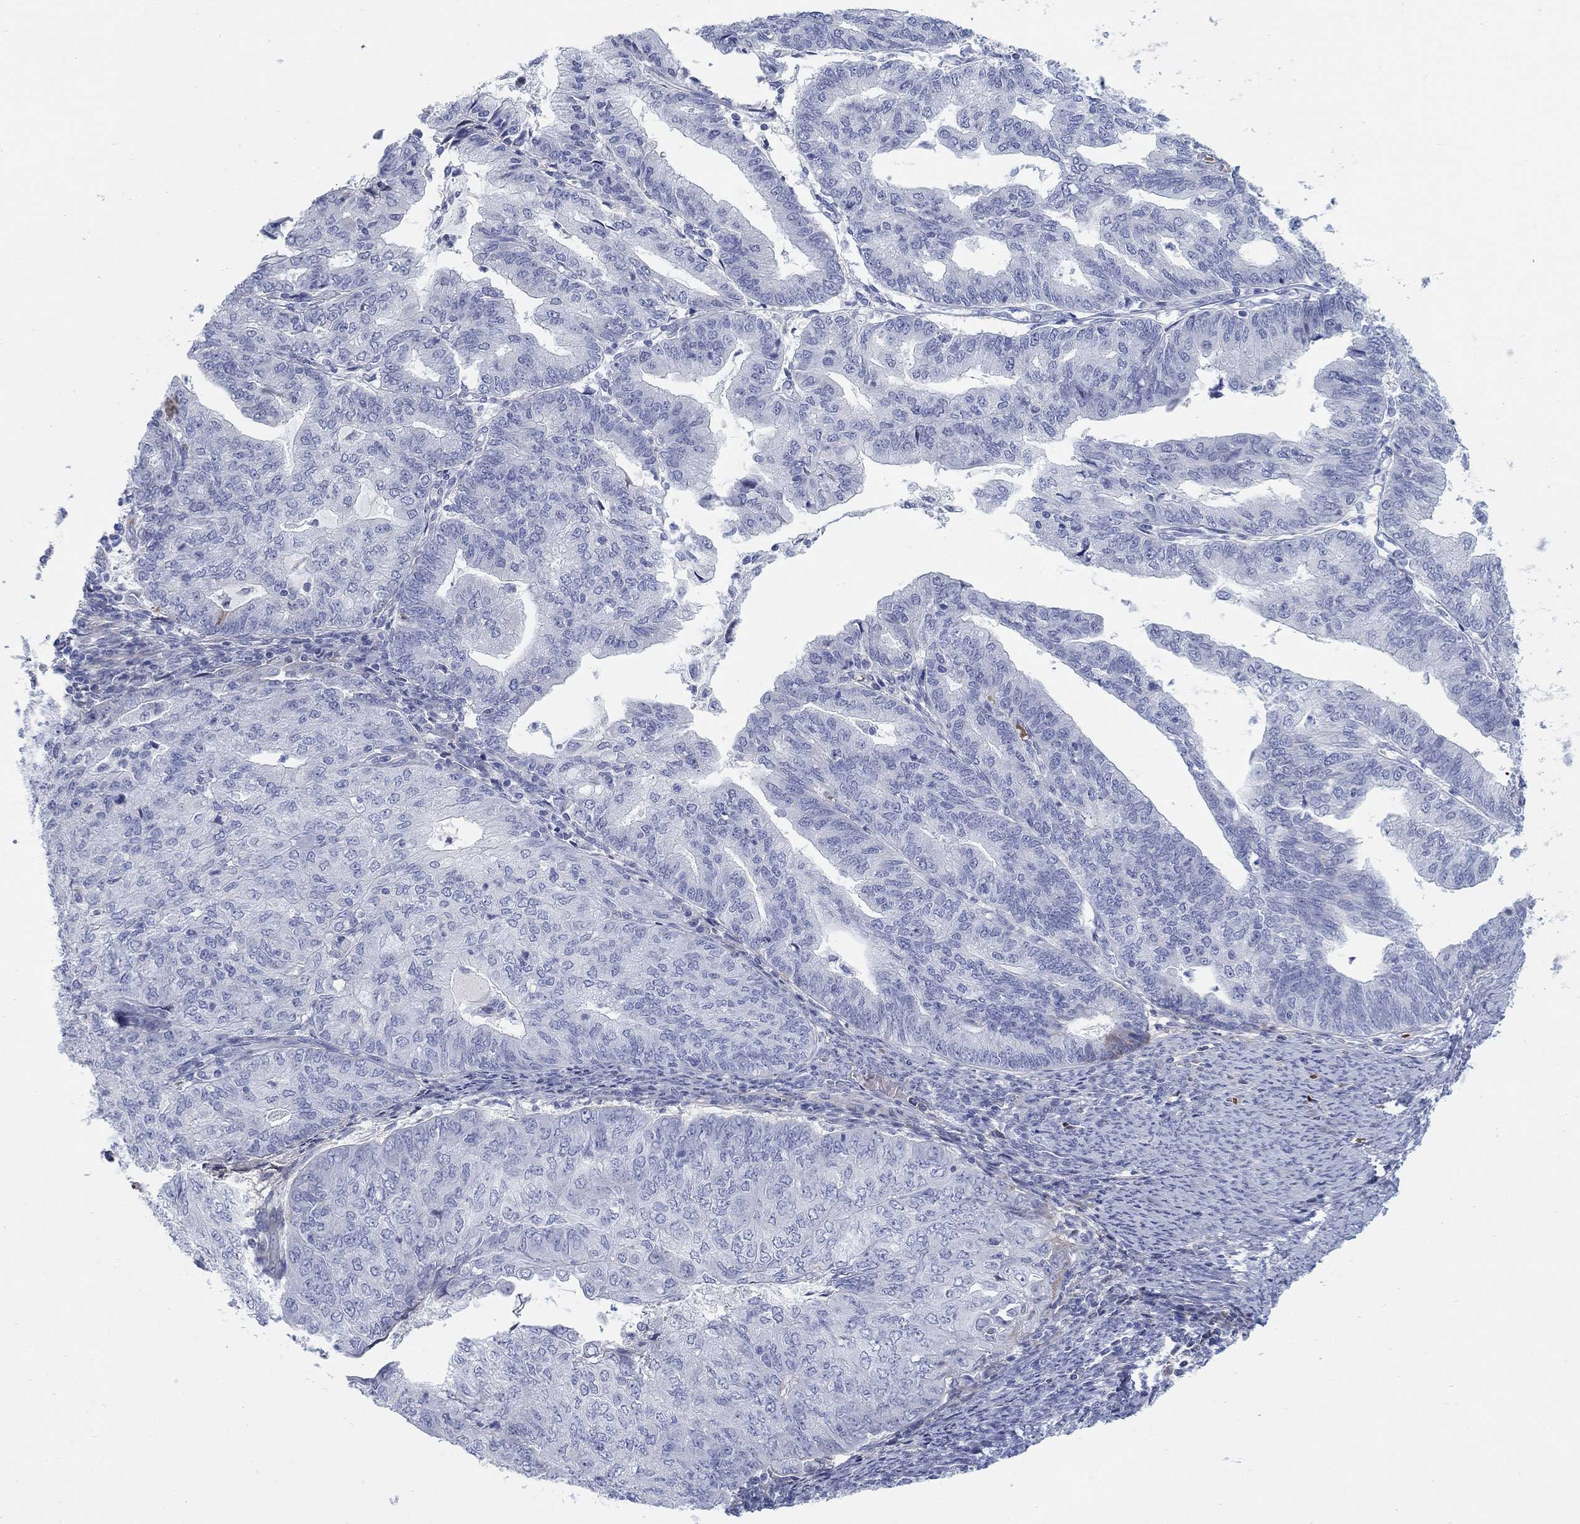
{"staining": {"intensity": "negative", "quantity": "none", "location": "none"}, "tissue": "endometrial cancer", "cell_type": "Tumor cells", "image_type": "cancer", "snomed": [{"axis": "morphology", "description": "Adenocarcinoma, NOS"}, {"axis": "topography", "description": "Endometrium"}], "caption": "An immunohistochemistry (IHC) histopathology image of endometrial adenocarcinoma is shown. There is no staining in tumor cells of endometrial adenocarcinoma.", "gene": "HEATR4", "patient": {"sex": "female", "age": 82}}